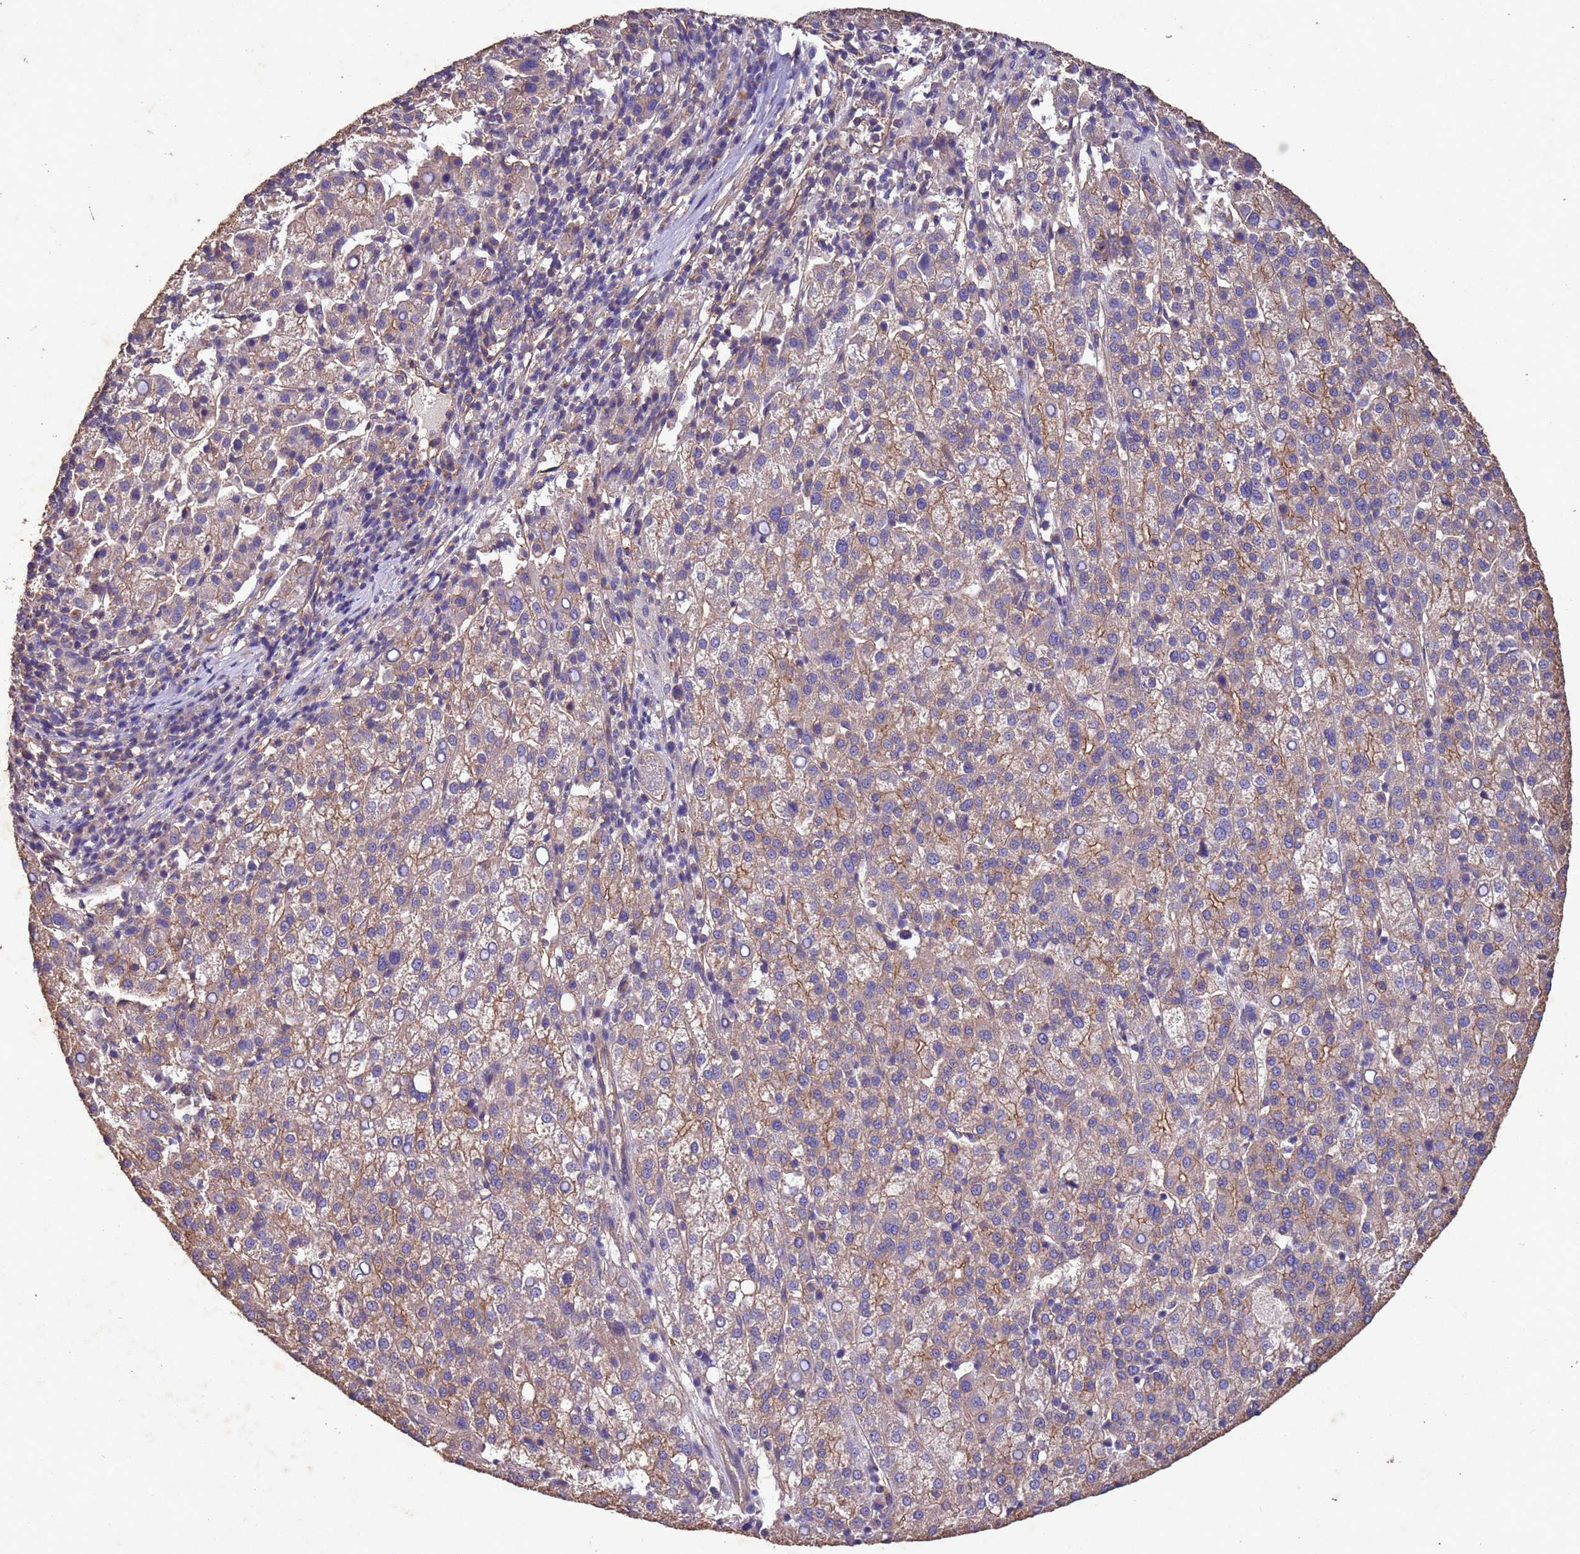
{"staining": {"intensity": "weak", "quantity": "25%-75%", "location": "cytoplasmic/membranous"}, "tissue": "liver cancer", "cell_type": "Tumor cells", "image_type": "cancer", "snomed": [{"axis": "morphology", "description": "Carcinoma, Hepatocellular, NOS"}, {"axis": "topography", "description": "Liver"}], "caption": "The photomicrograph displays staining of liver hepatocellular carcinoma, revealing weak cytoplasmic/membranous protein expression (brown color) within tumor cells.", "gene": "MTX3", "patient": {"sex": "female", "age": 58}}